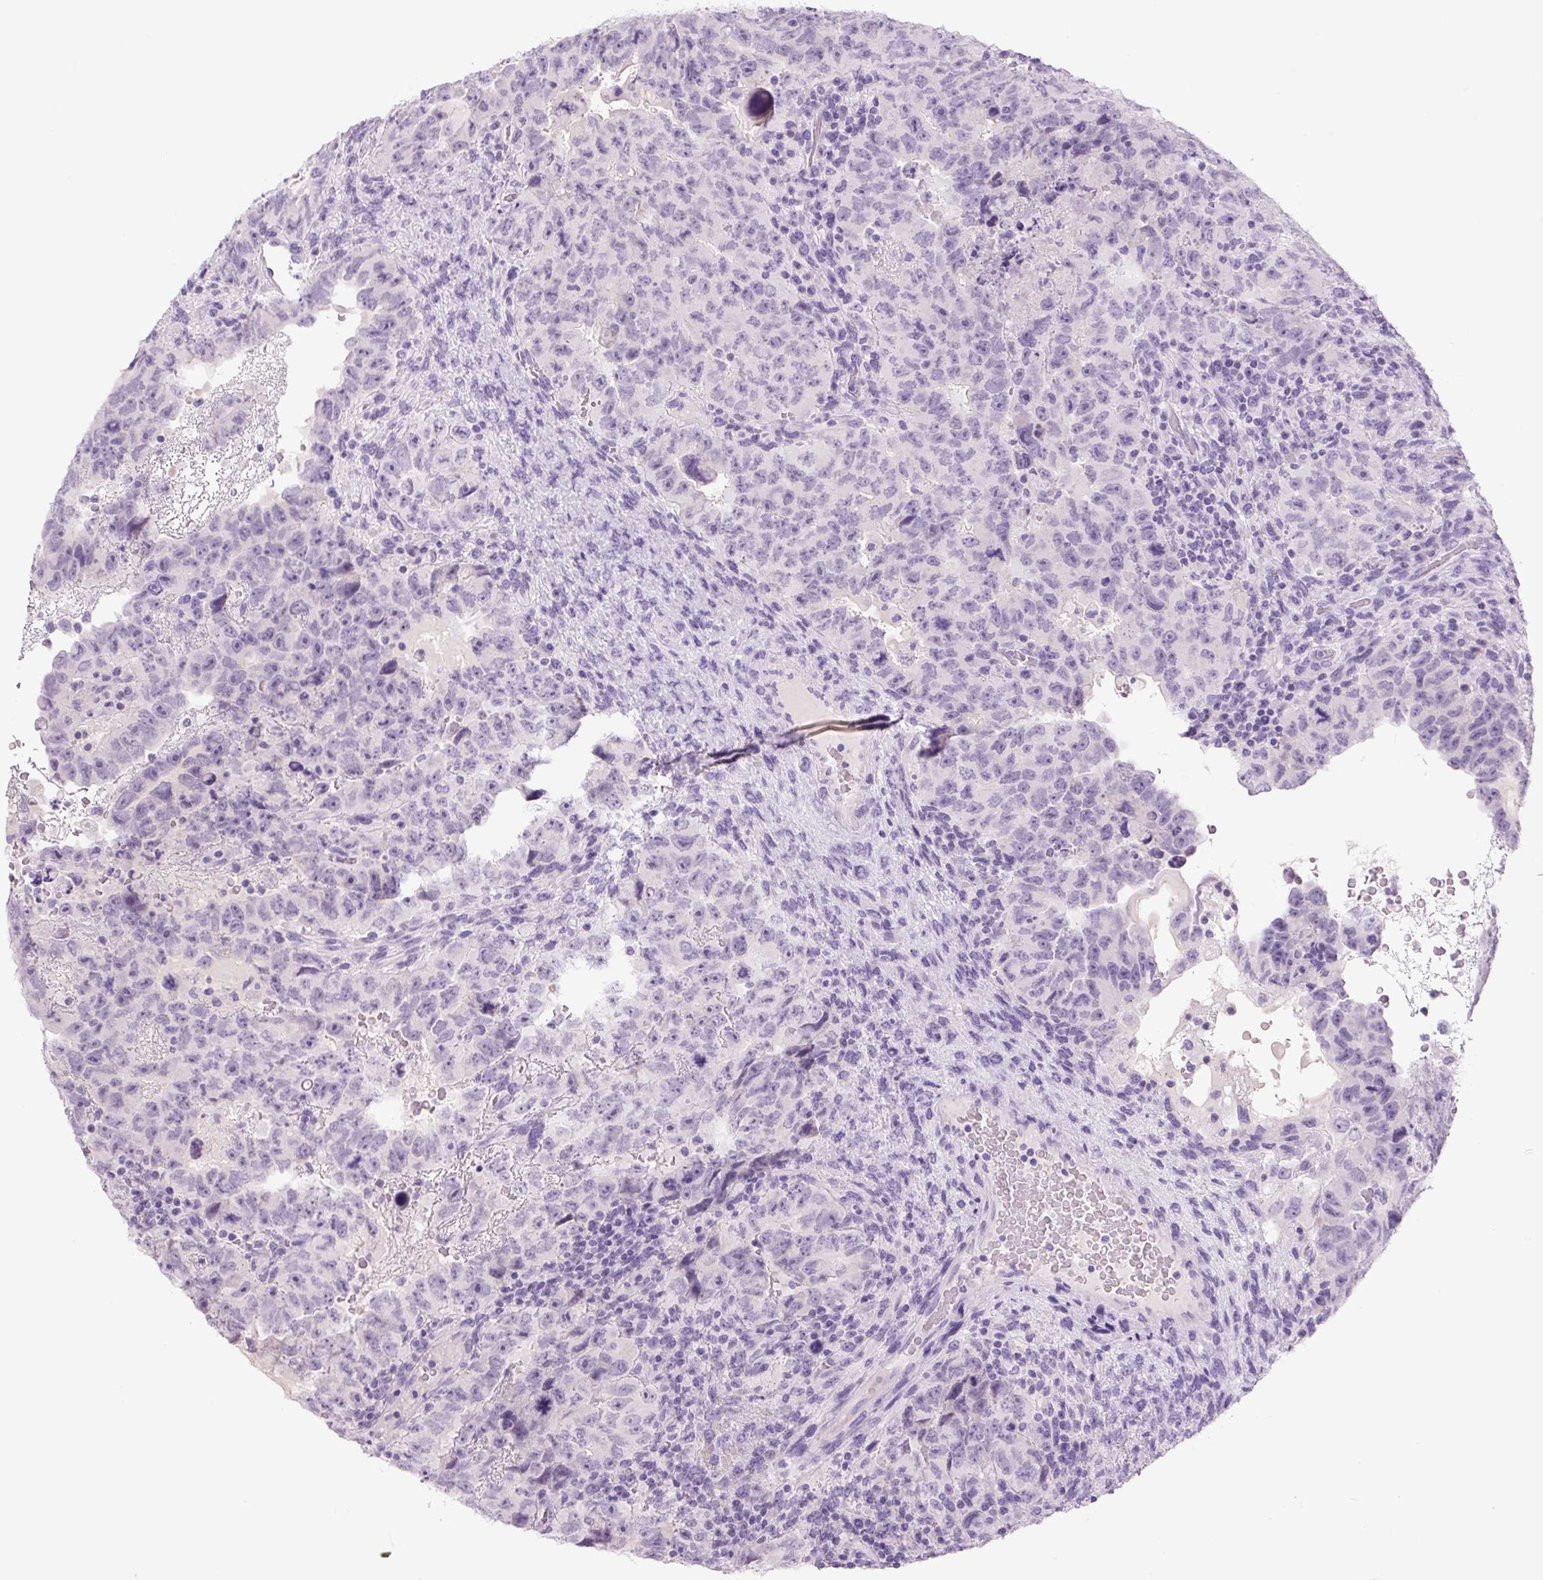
{"staining": {"intensity": "negative", "quantity": "none", "location": "none"}, "tissue": "testis cancer", "cell_type": "Tumor cells", "image_type": "cancer", "snomed": [{"axis": "morphology", "description": "Carcinoma, Embryonal, NOS"}, {"axis": "topography", "description": "Testis"}], "caption": "A high-resolution histopathology image shows immunohistochemistry (IHC) staining of testis cancer, which reveals no significant staining in tumor cells. (DAB (3,3'-diaminobenzidine) IHC, high magnification).", "gene": "COL9A2", "patient": {"sex": "male", "age": 24}}